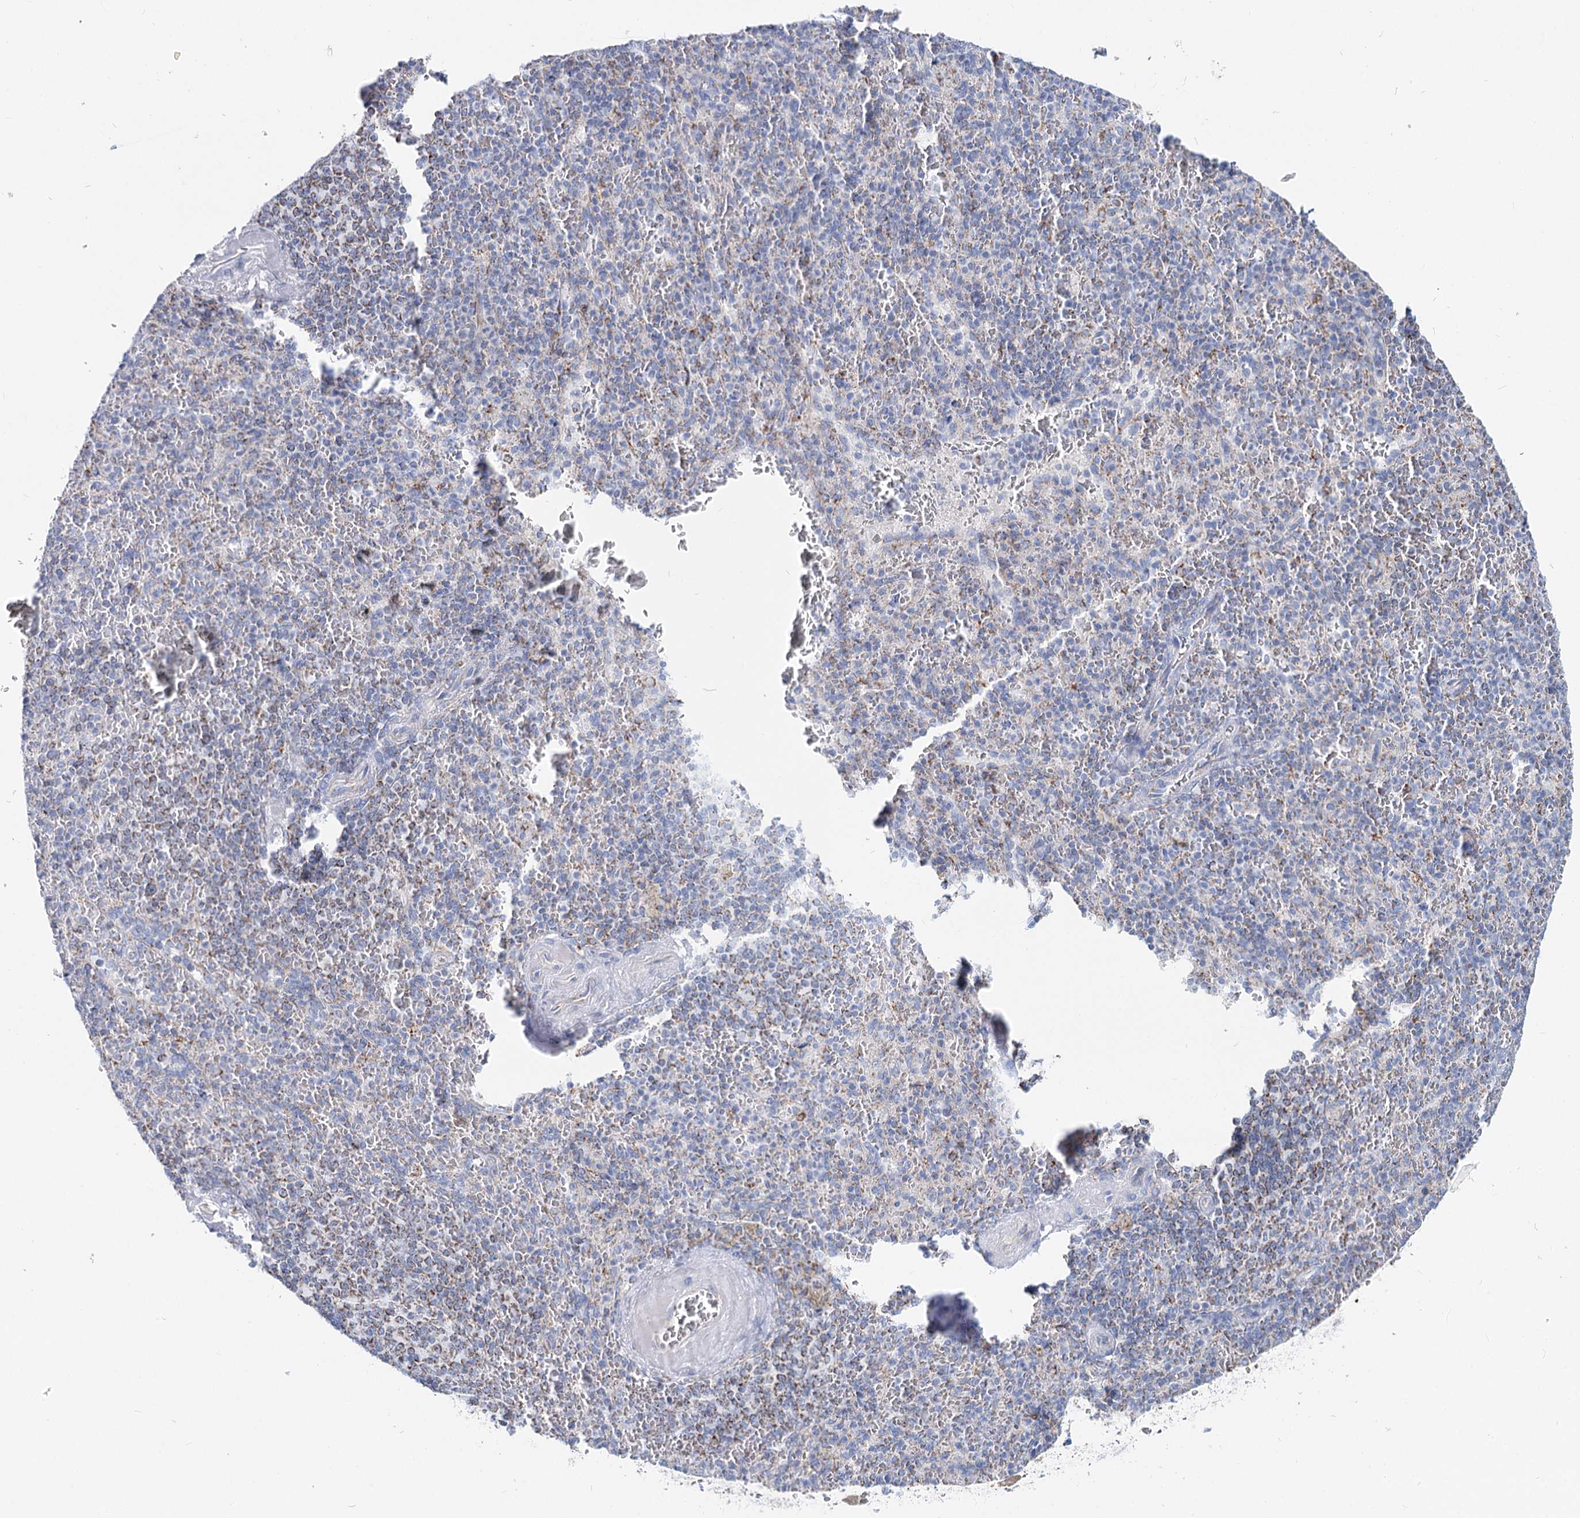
{"staining": {"intensity": "moderate", "quantity": "<25%", "location": "cytoplasmic/membranous"}, "tissue": "spleen", "cell_type": "Cells in red pulp", "image_type": "normal", "snomed": [{"axis": "morphology", "description": "Normal tissue, NOS"}, {"axis": "topography", "description": "Spleen"}], "caption": "Spleen stained for a protein displays moderate cytoplasmic/membranous positivity in cells in red pulp. (brown staining indicates protein expression, while blue staining denotes nuclei).", "gene": "MCCC2", "patient": {"sex": "male", "age": 82}}